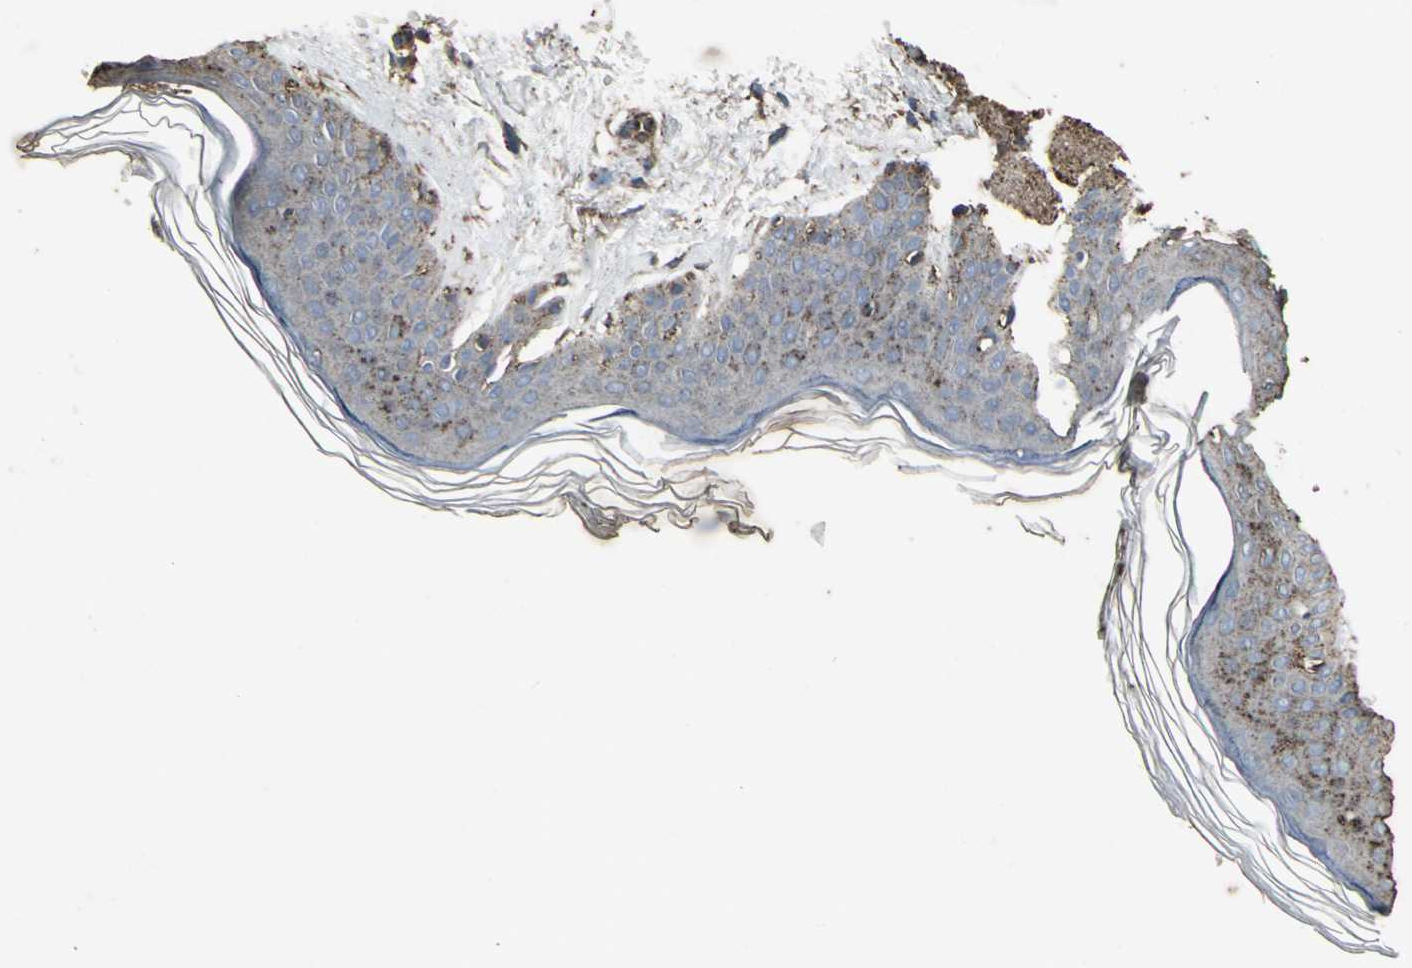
{"staining": {"intensity": "weak", "quantity": ">75%", "location": "cytoplasmic/membranous"}, "tissue": "skin", "cell_type": "Fibroblasts", "image_type": "normal", "snomed": [{"axis": "morphology", "description": "Normal tissue, NOS"}, {"axis": "topography", "description": "Skin"}], "caption": "Skin stained with a brown dye shows weak cytoplasmic/membranous positive staining in about >75% of fibroblasts.", "gene": "CCR9", "patient": {"sex": "female", "age": 56}}